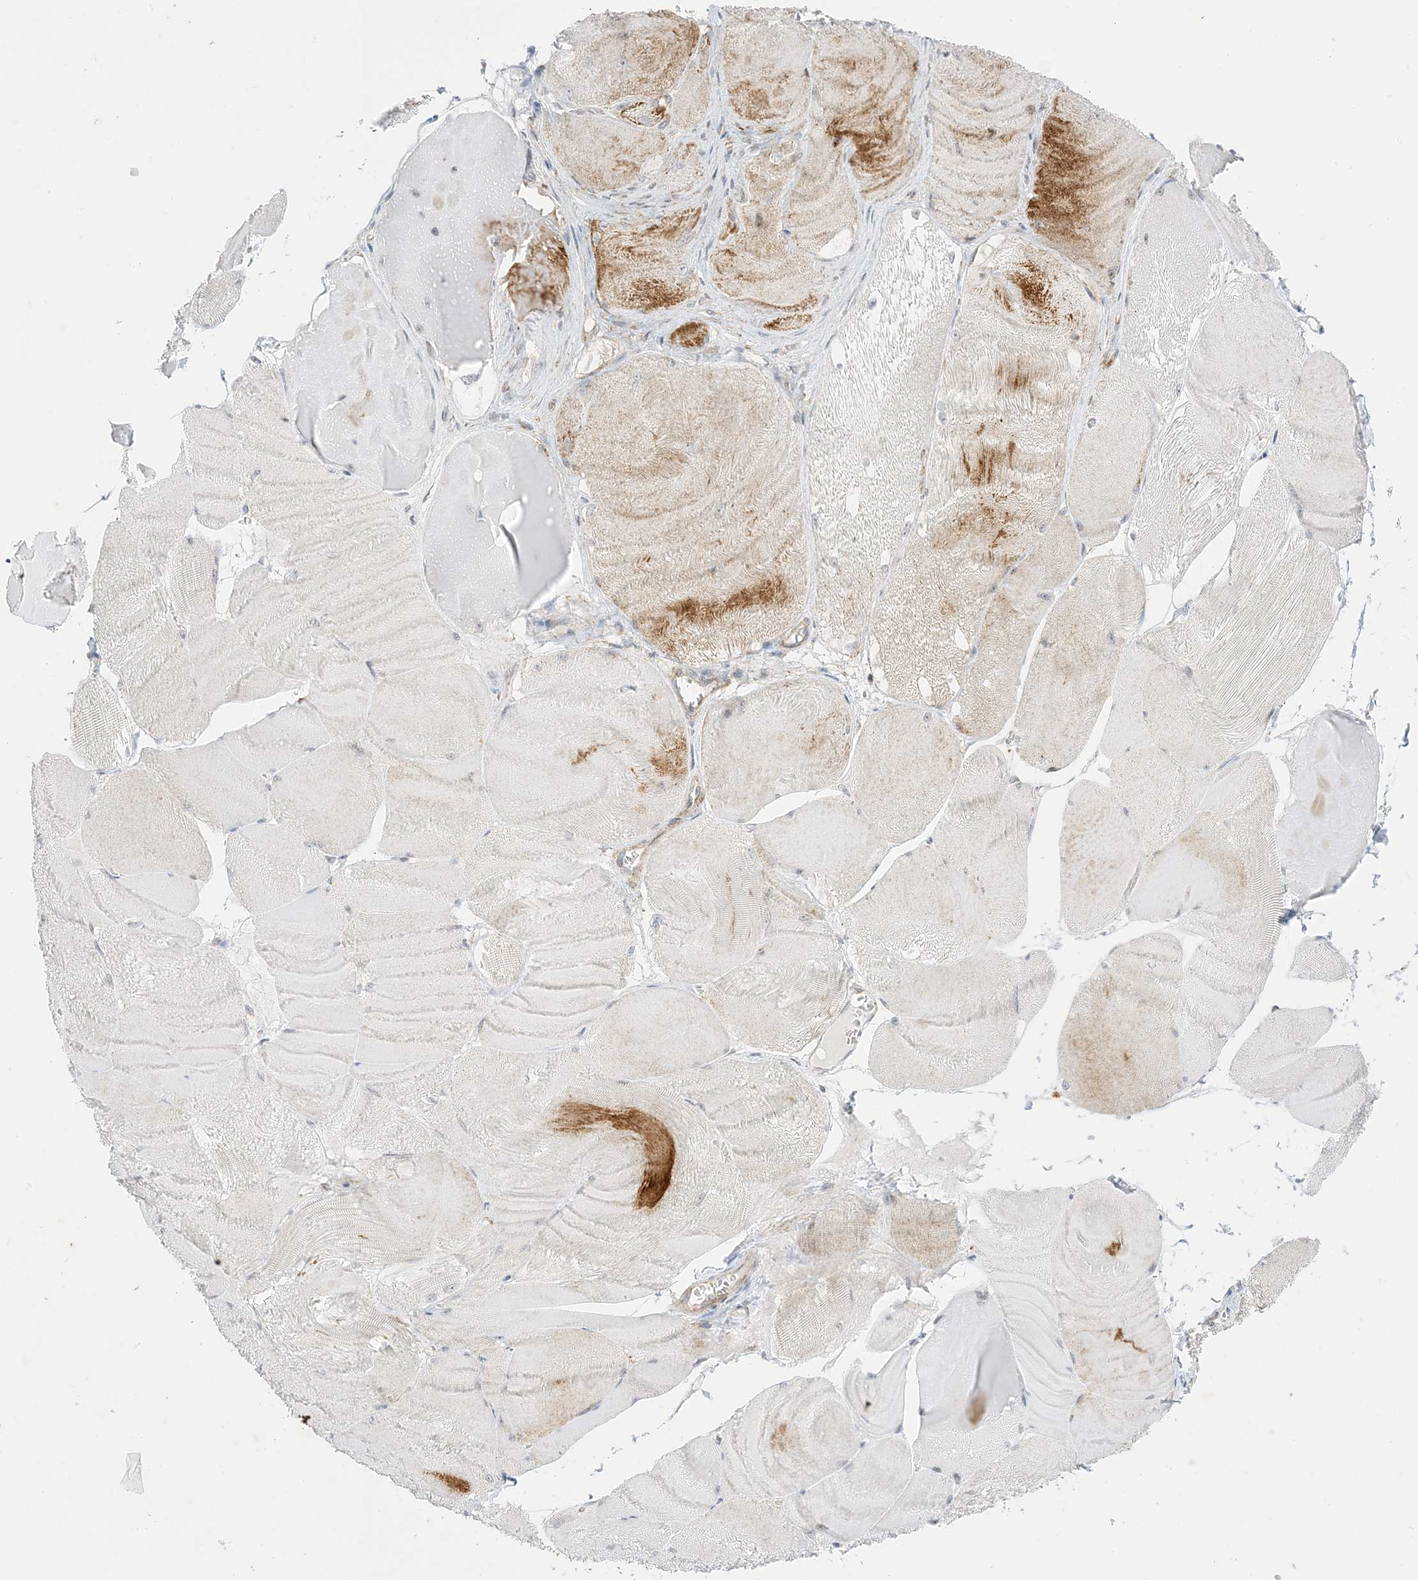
{"staining": {"intensity": "moderate", "quantity": "<25%", "location": "cytoplasmic/membranous"}, "tissue": "skeletal muscle", "cell_type": "Myocytes", "image_type": "normal", "snomed": [{"axis": "morphology", "description": "Normal tissue, NOS"}, {"axis": "morphology", "description": "Basal cell carcinoma"}, {"axis": "topography", "description": "Skeletal muscle"}], "caption": "Normal skeletal muscle demonstrates moderate cytoplasmic/membranous staining in about <25% of myocytes, visualized by immunohistochemistry.", "gene": "RAC1", "patient": {"sex": "female", "age": 64}}